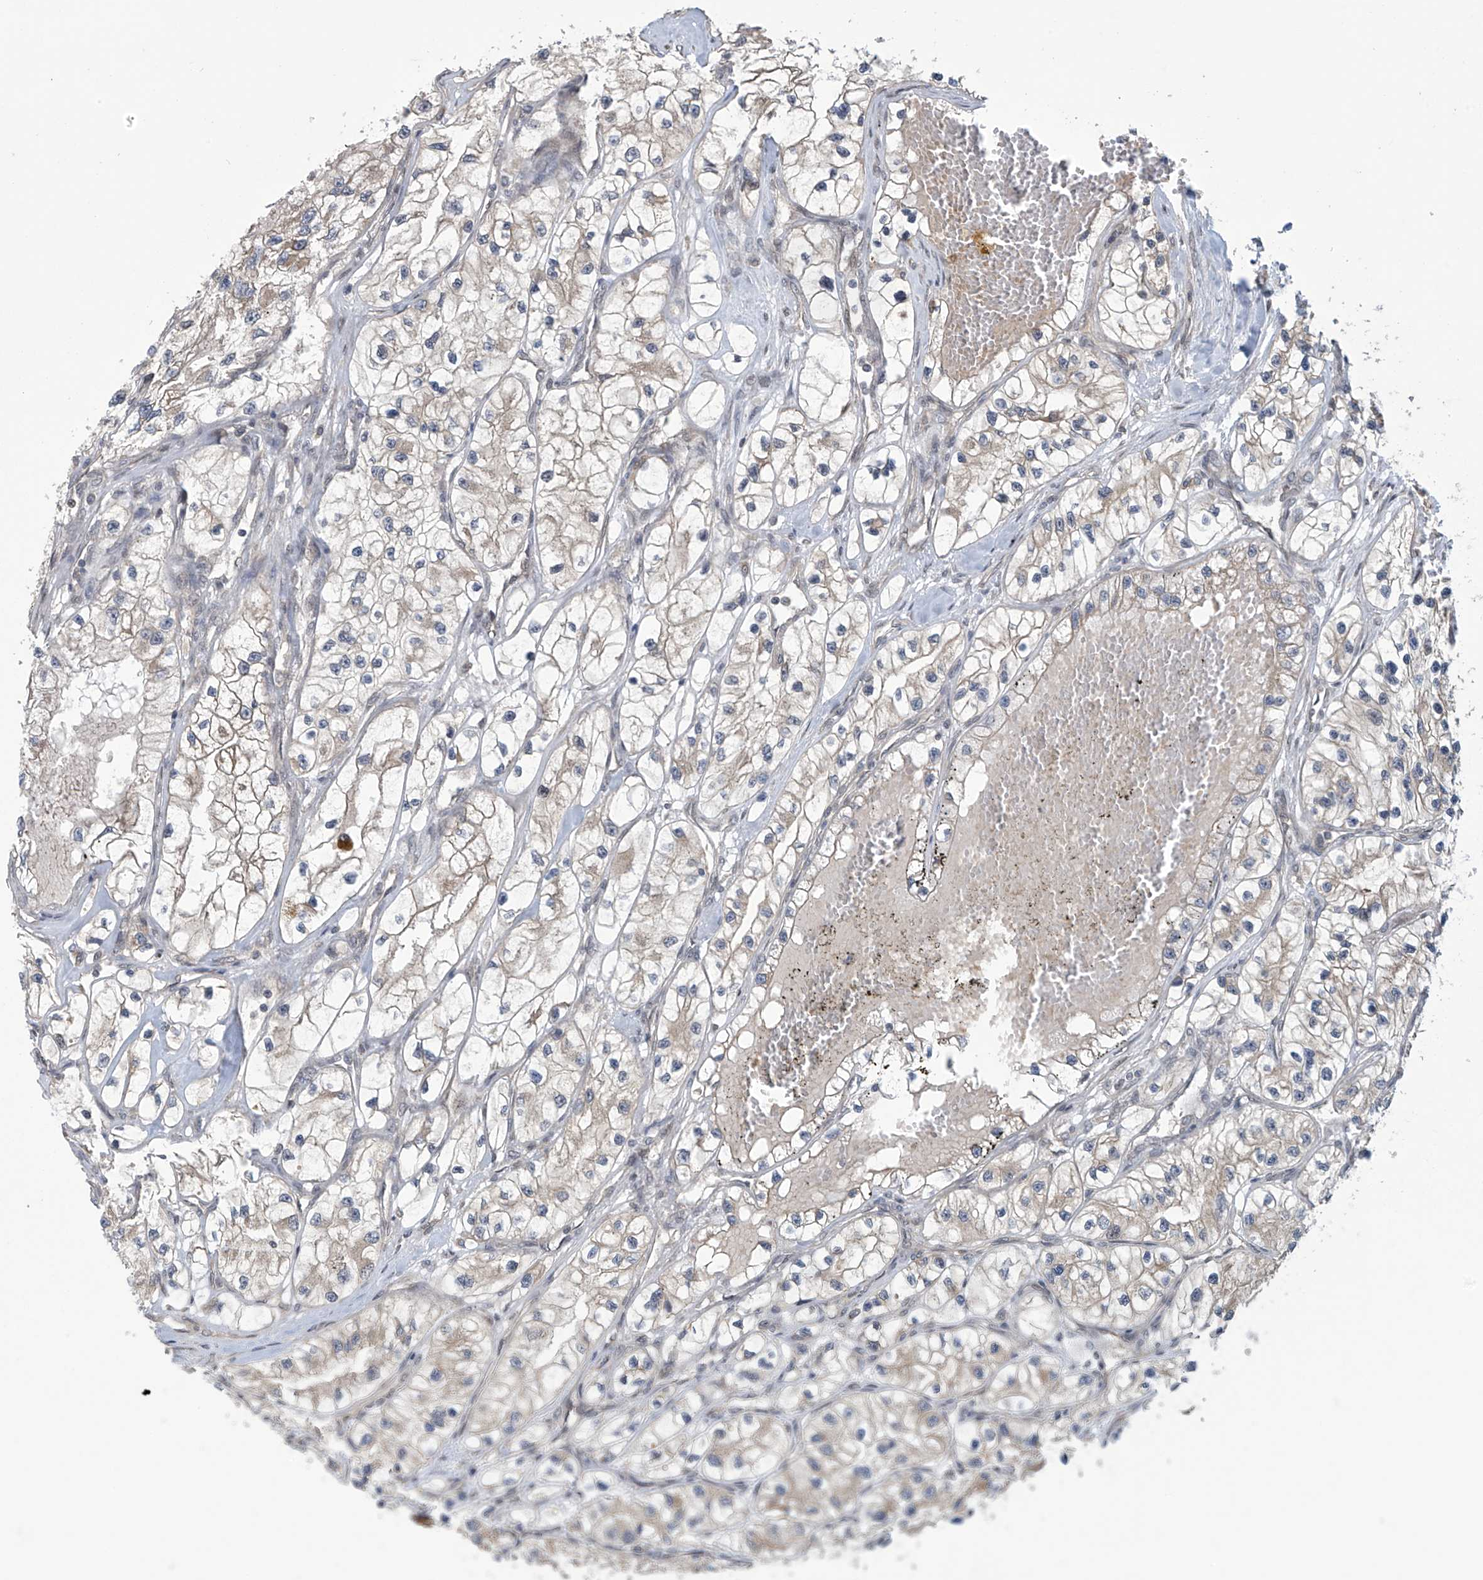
{"staining": {"intensity": "weak", "quantity": "<25%", "location": "cytoplasmic/membranous"}, "tissue": "renal cancer", "cell_type": "Tumor cells", "image_type": "cancer", "snomed": [{"axis": "morphology", "description": "Adenocarcinoma, NOS"}, {"axis": "topography", "description": "Kidney"}], "caption": "Immunohistochemistry (IHC) of adenocarcinoma (renal) shows no expression in tumor cells. Brightfield microscopy of immunohistochemistry (IHC) stained with DAB (brown) and hematoxylin (blue), captured at high magnification.", "gene": "ABHD13", "patient": {"sex": "female", "age": 57}}